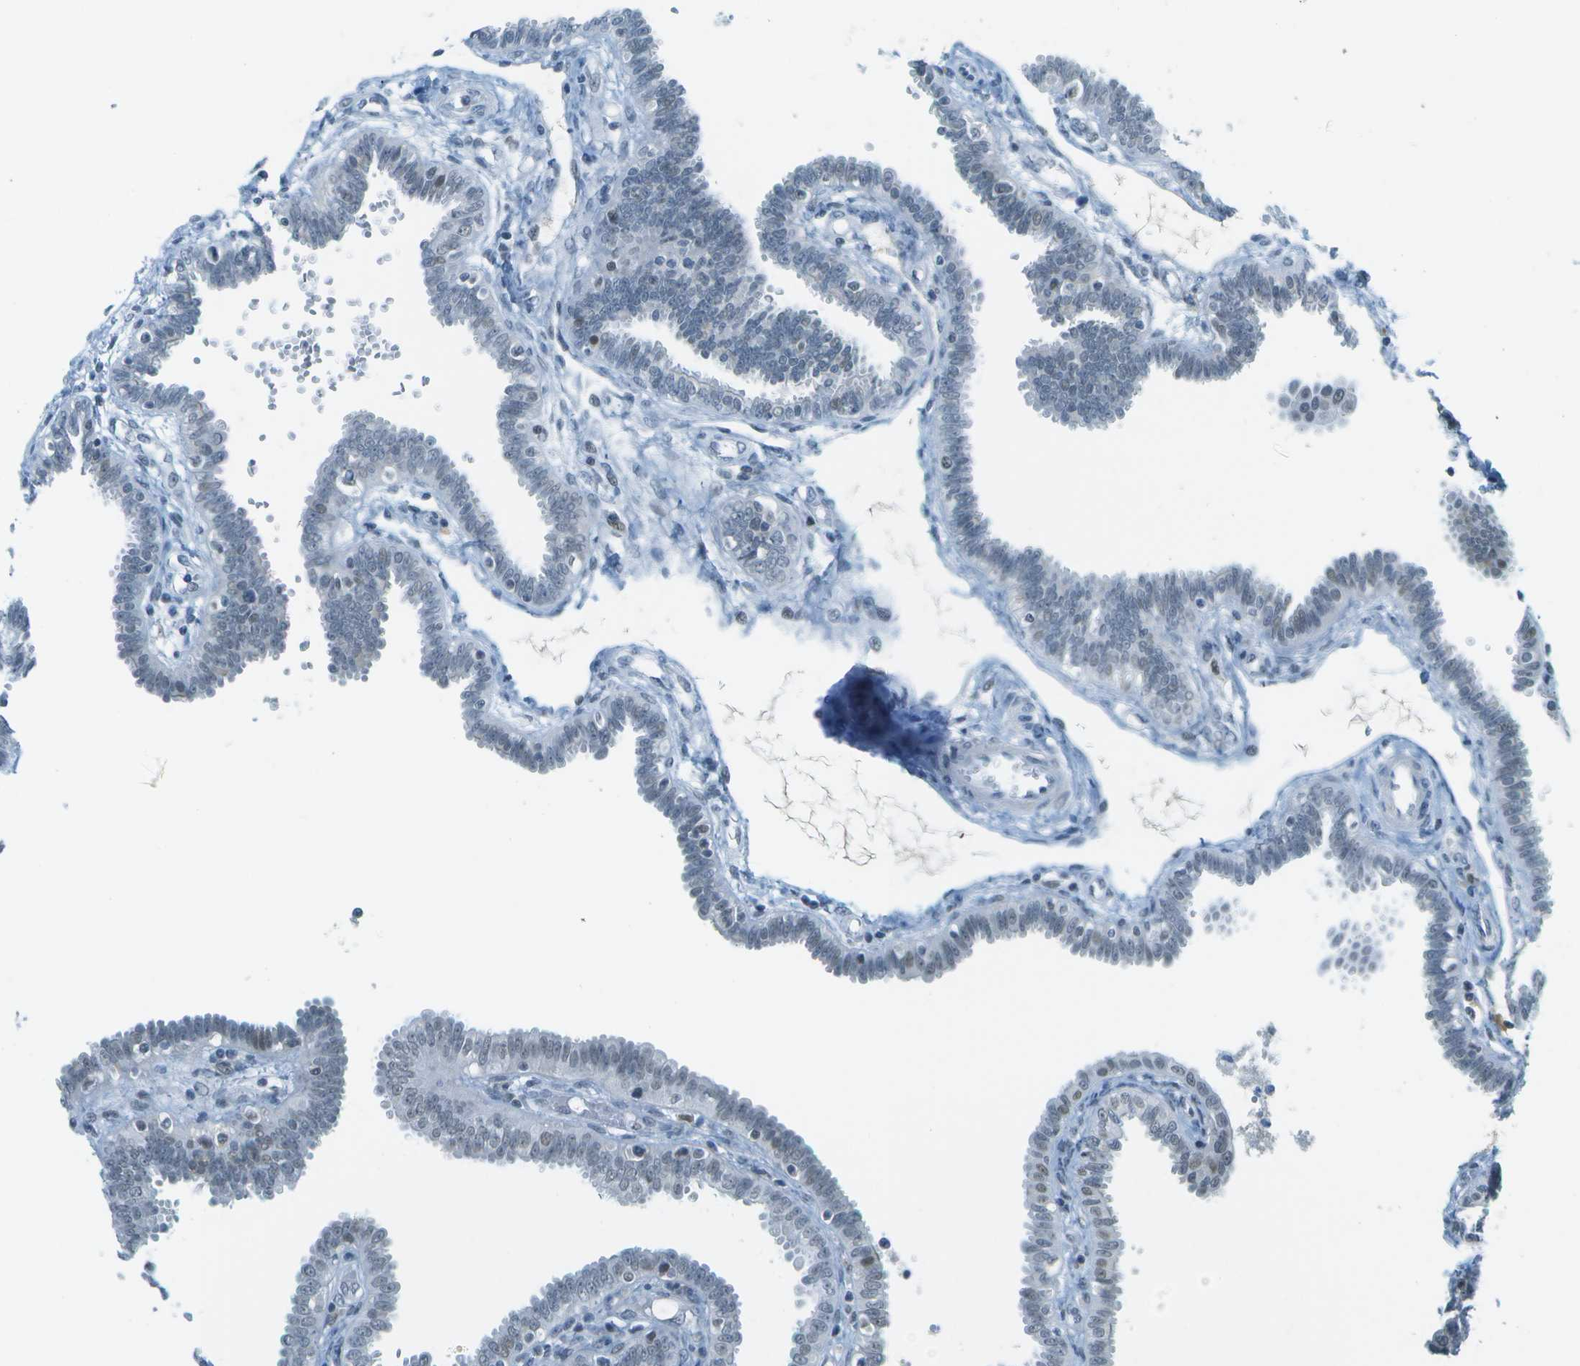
{"staining": {"intensity": "weak", "quantity": "<25%", "location": "nuclear"}, "tissue": "fallopian tube", "cell_type": "Glandular cells", "image_type": "normal", "snomed": [{"axis": "morphology", "description": "Normal tissue, NOS"}, {"axis": "topography", "description": "Fallopian tube"}], "caption": "The histopathology image displays no staining of glandular cells in unremarkable fallopian tube. (Immunohistochemistry (ihc), brightfield microscopy, high magnification).", "gene": "NEK11", "patient": {"sex": "female", "age": 32}}